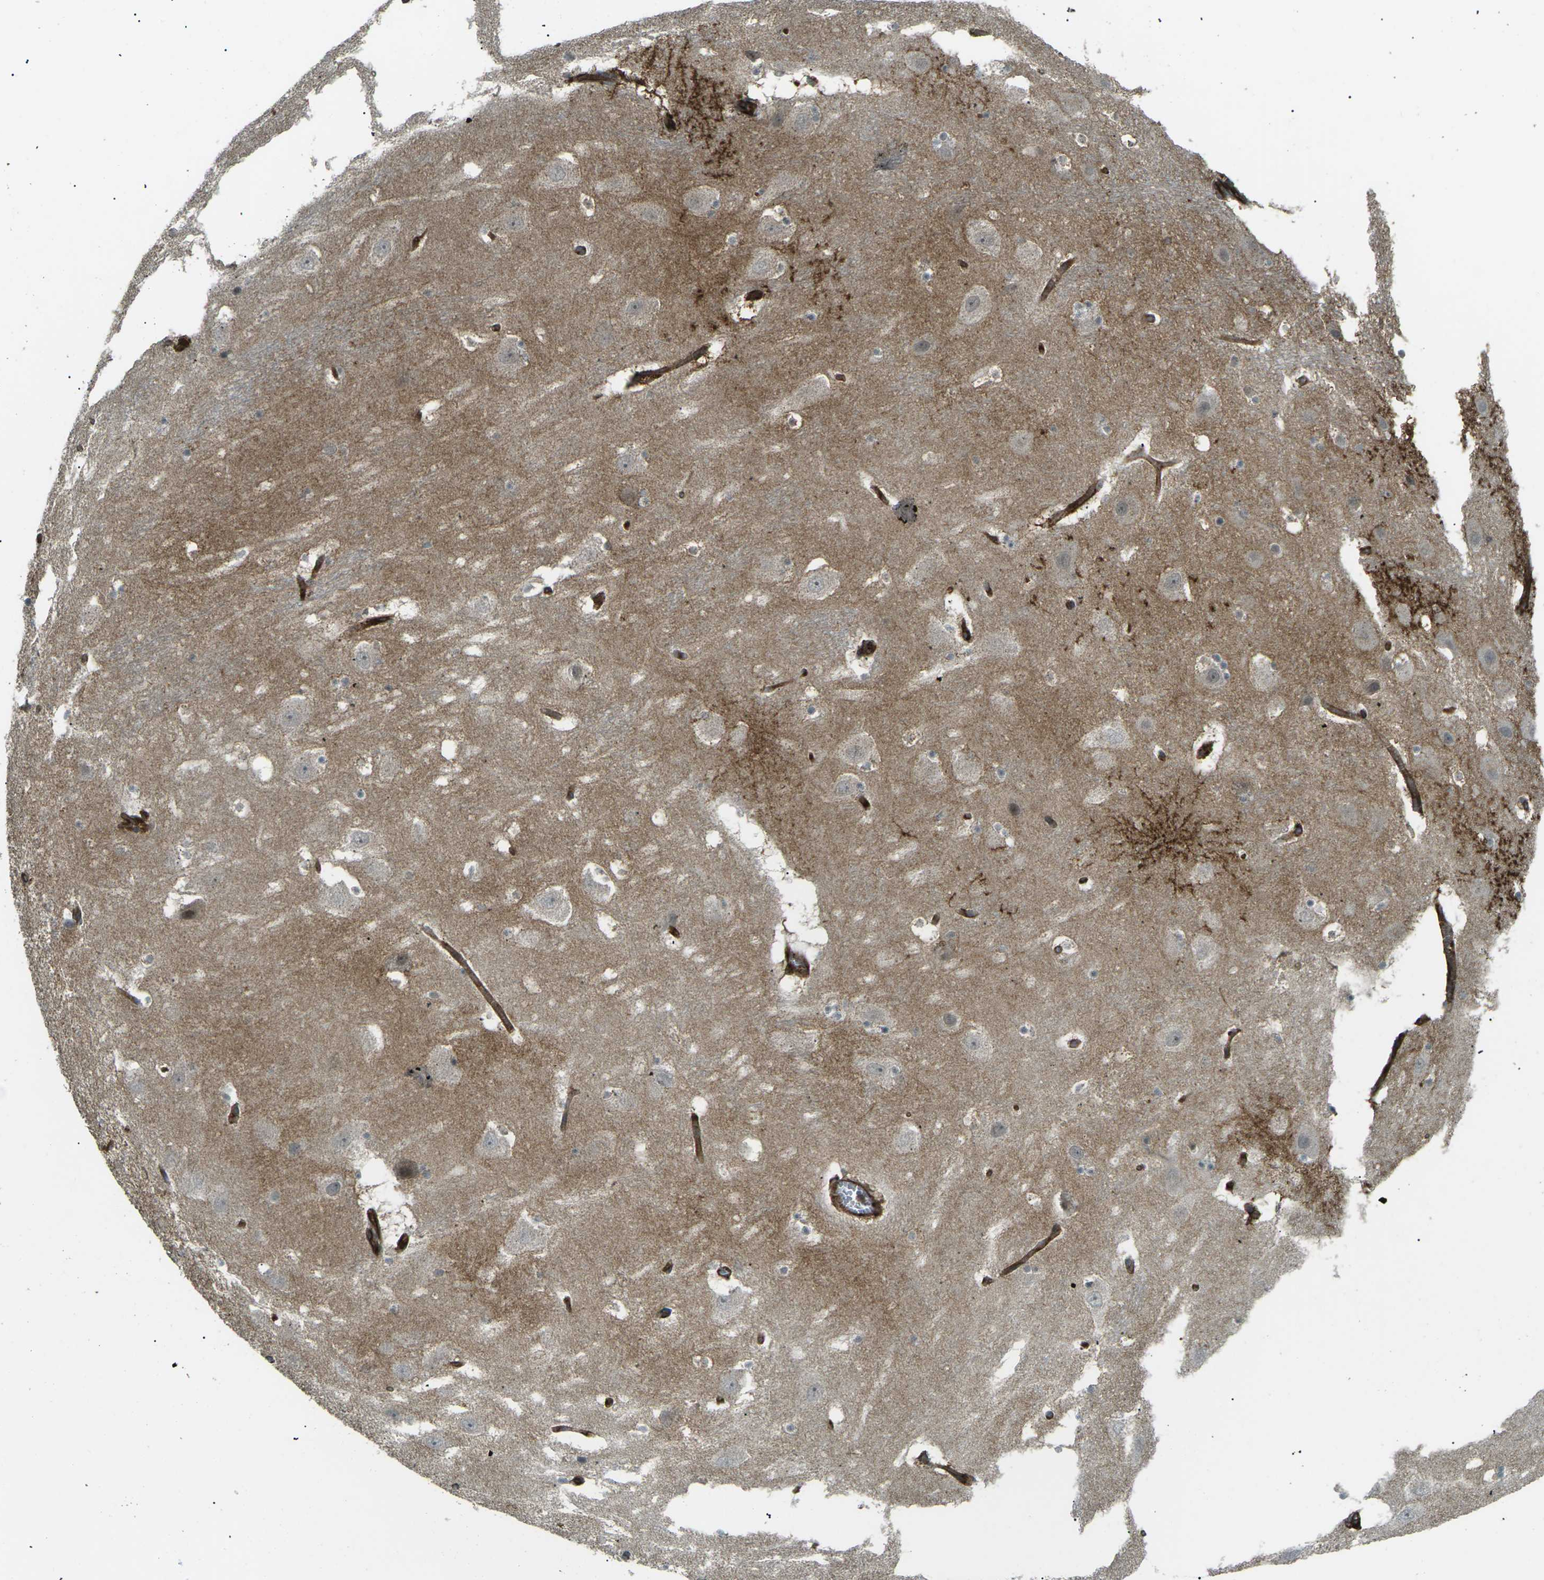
{"staining": {"intensity": "moderate", "quantity": "<25%", "location": "cytoplasmic/membranous"}, "tissue": "hippocampus", "cell_type": "Glial cells", "image_type": "normal", "snomed": [{"axis": "morphology", "description": "Normal tissue, NOS"}, {"axis": "topography", "description": "Hippocampus"}], "caption": "Immunohistochemical staining of normal human hippocampus exhibits <25% levels of moderate cytoplasmic/membranous protein positivity in approximately <25% of glial cells.", "gene": "S1PR1", "patient": {"sex": "male", "age": 45}}